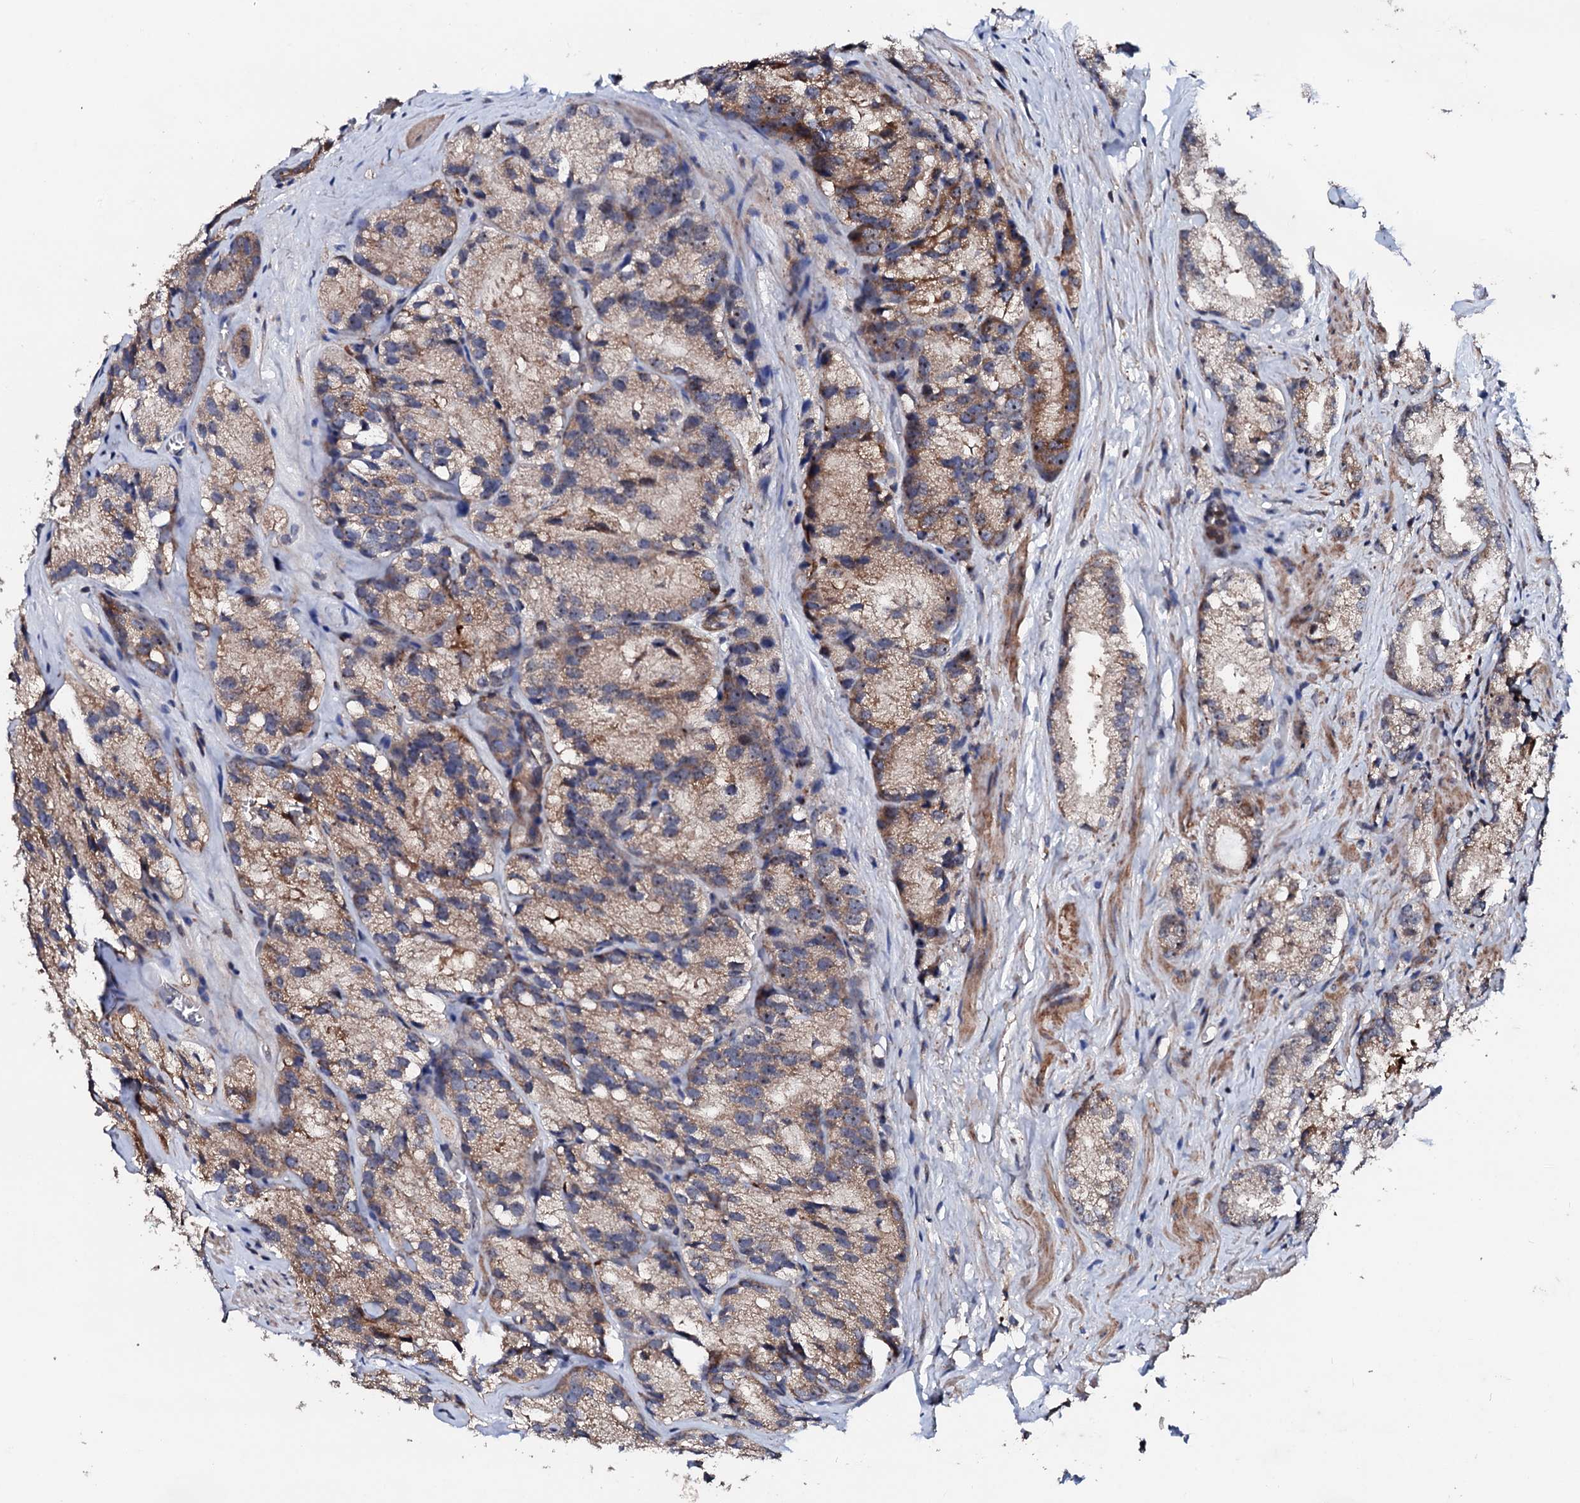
{"staining": {"intensity": "moderate", "quantity": ">75%", "location": "cytoplasmic/membranous"}, "tissue": "prostate cancer", "cell_type": "Tumor cells", "image_type": "cancer", "snomed": [{"axis": "morphology", "description": "Adenocarcinoma, High grade"}, {"axis": "topography", "description": "Prostate"}], "caption": "Adenocarcinoma (high-grade) (prostate) tissue demonstrates moderate cytoplasmic/membranous staining in about >75% of tumor cells, visualized by immunohistochemistry.", "gene": "GTPBP4", "patient": {"sex": "male", "age": 66}}